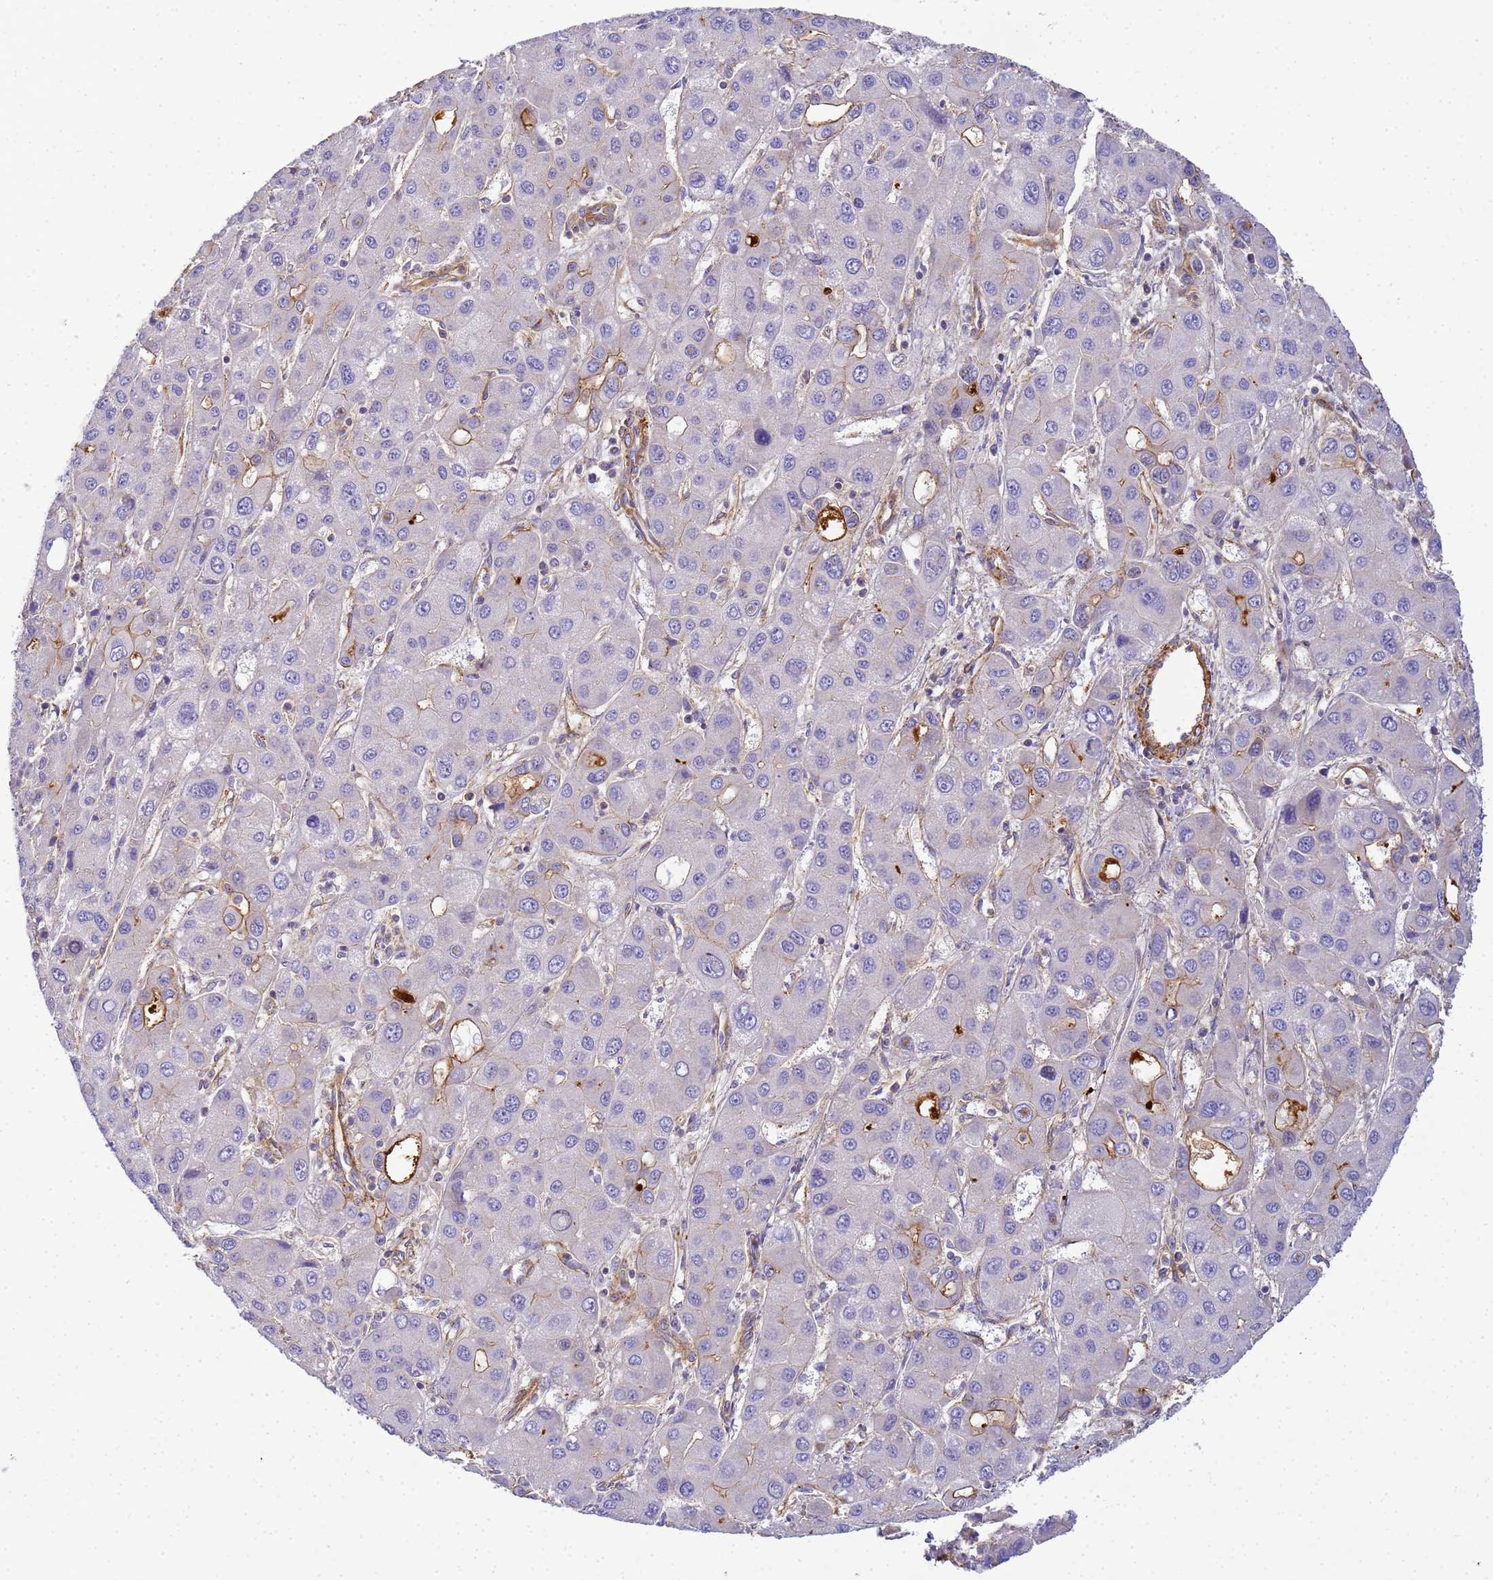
{"staining": {"intensity": "weak", "quantity": "<25%", "location": "cytoplasmic/membranous"}, "tissue": "liver cancer", "cell_type": "Tumor cells", "image_type": "cancer", "snomed": [{"axis": "morphology", "description": "Carcinoma, Hepatocellular, NOS"}, {"axis": "topography", "description": "Liver"}], "caption": "Immunohistochemical staining of human liver hepatocellular carcinoma reveals no significant staining in tumor cells.", "gene": "MYL12A", "patient": {"sex": "male", "age": 55}}